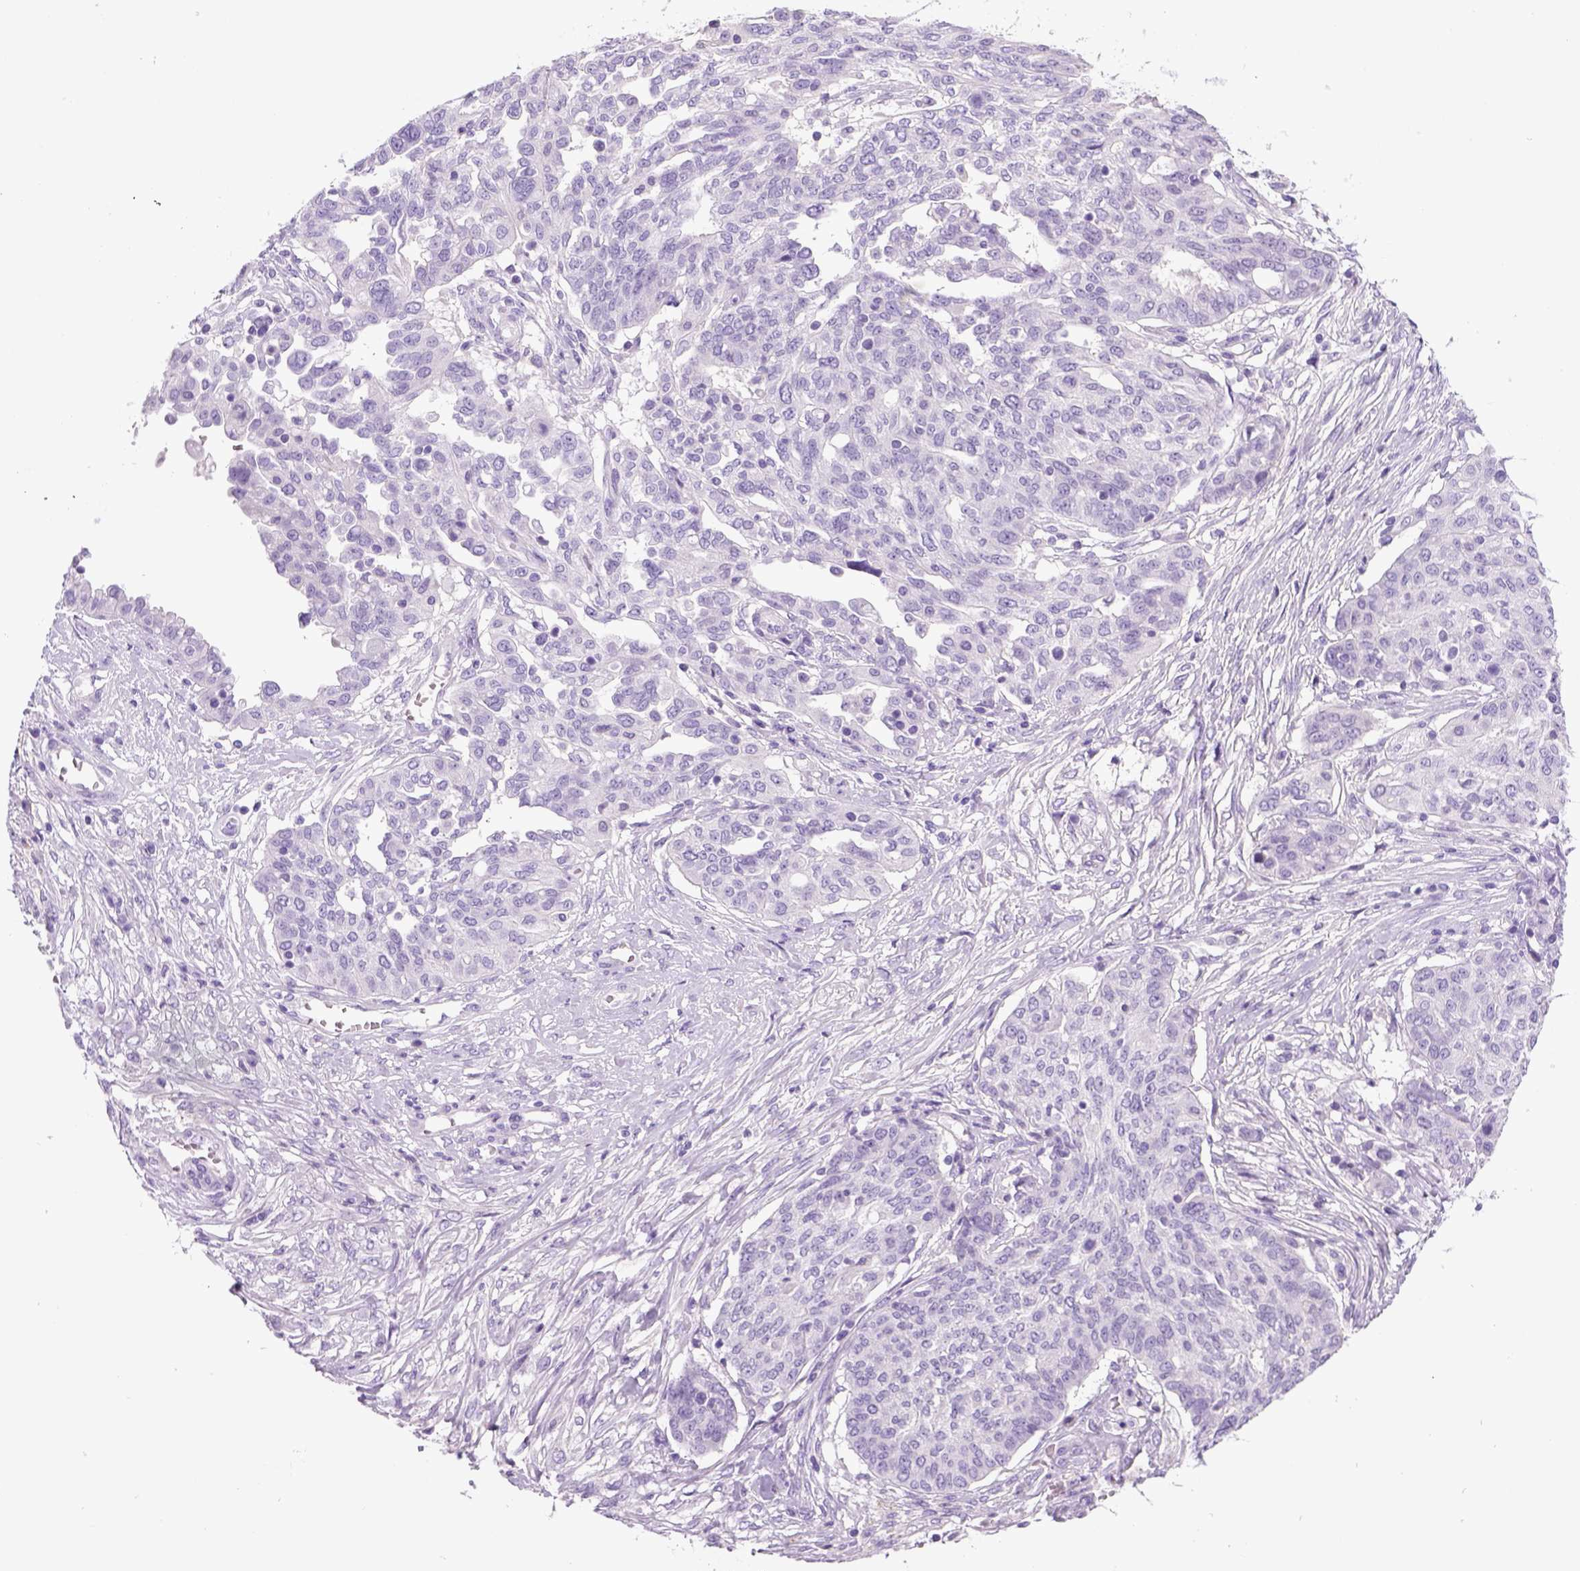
{"staining": {"intensity": "negative", "quantity": "none", "location": "none"}, "tissue": "ovarian cancer", "cell_type": "Tumor cells", "image_type": "cancer", "snomed": [{"axis": "morphology", "description": "Cystadenocarcinoma, serous, NOS"}, {"axis": "topography", "description": "Ovary"}], "caption": "Tumor cells are negative for protein expression in human serous cystadenocarcinoma (ovarian).", "gene": "KRT71", "patient": {"sex": "female", "age": 67}}